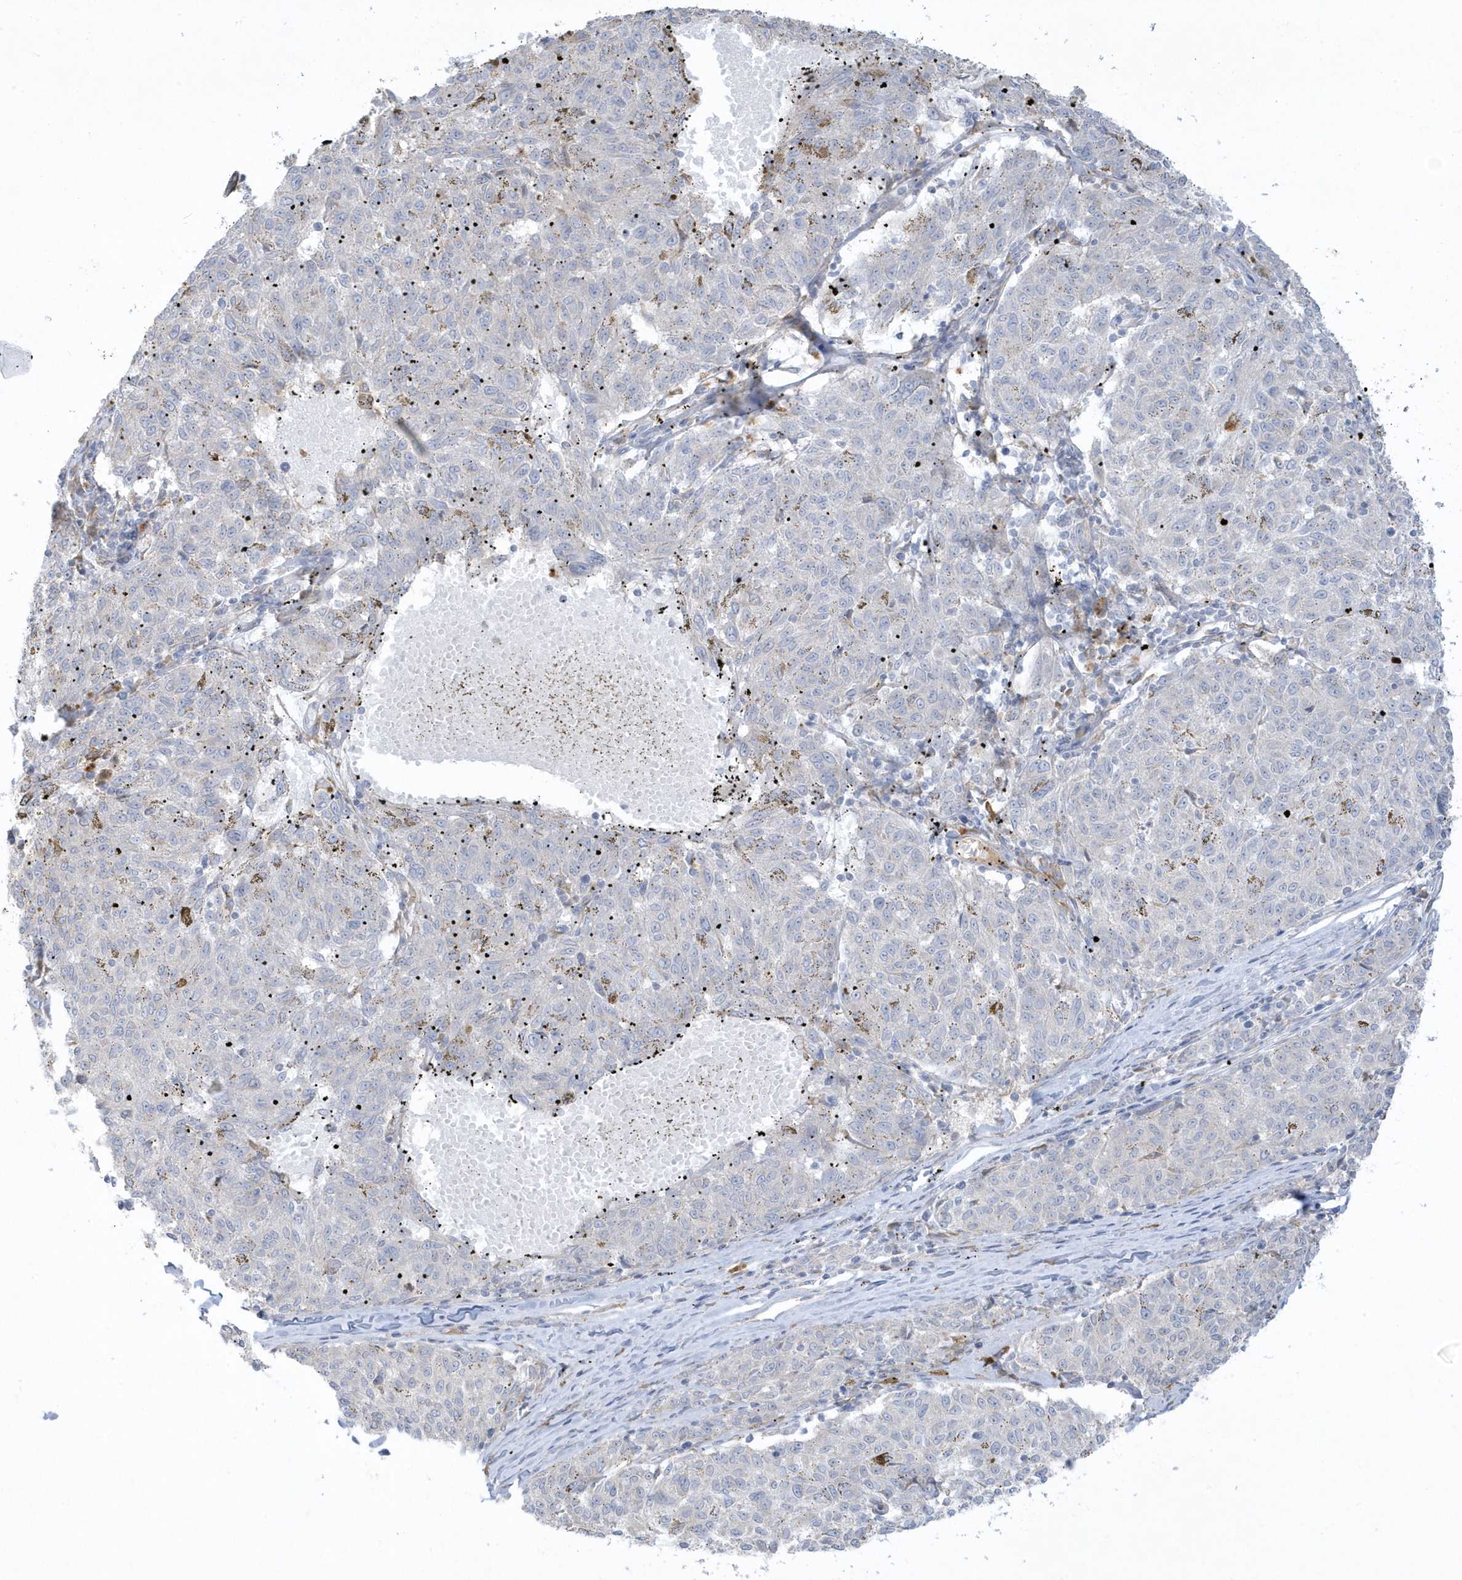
{"staining": {"intensity": "negative", "quantity": "none", "location": "none"}, "tissue": "melanoma", "cell_type": "Tumor cells", "image_type": "cancer", "snomed": [{"axis": "morphology", "description": "Malignant melanoma, NOS"}, {"axis": "topography", "description": "Skin"}], "caption": "This image is of melanoma stained with IHC to label a protein in brown with the nuclei are counter-stained blue. There is no expression in tumor cells.", "gene": "THADA", "patient": {"sex": "female", "age": 72}}